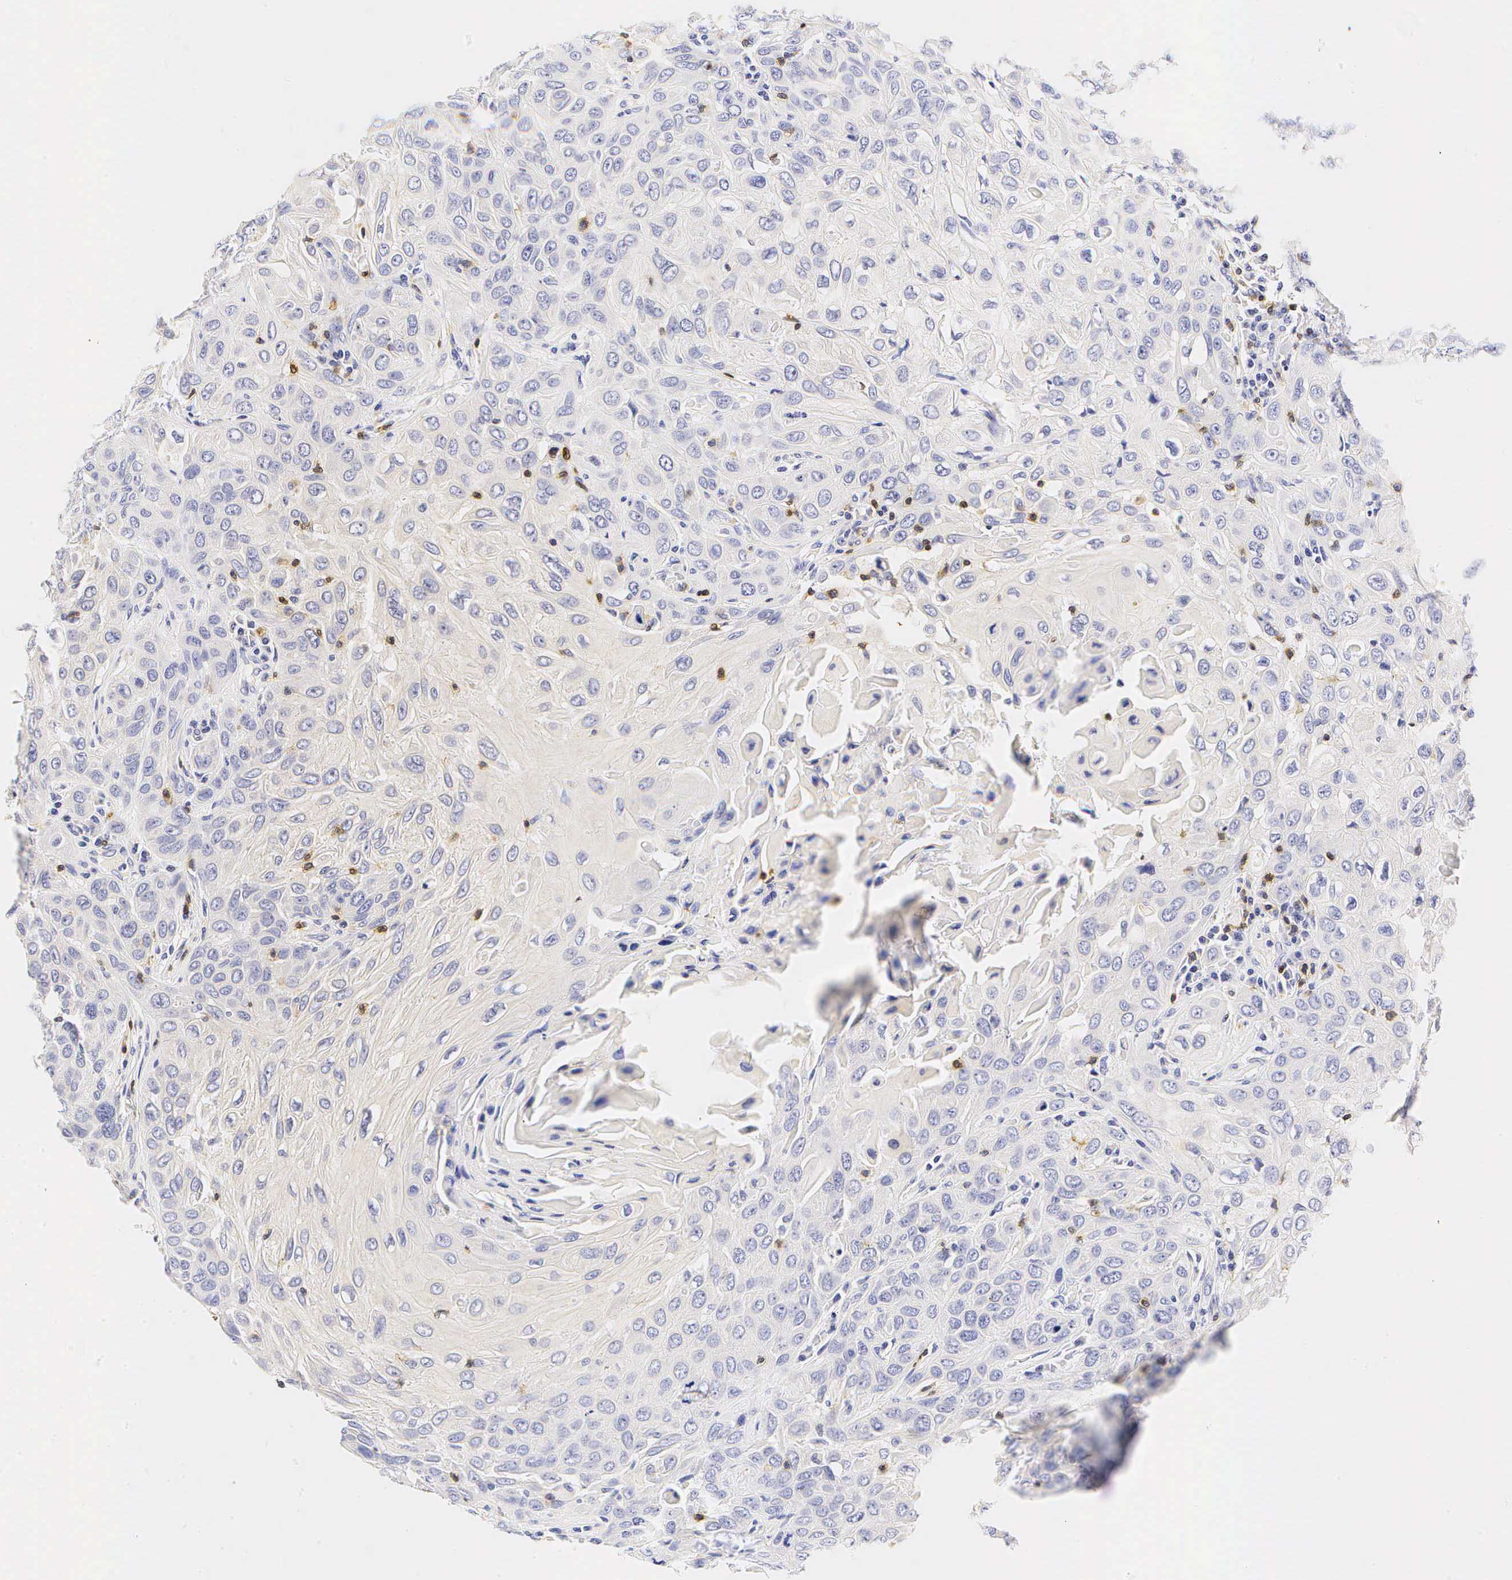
{"staining": {"intensity": "negative", "quantity": "none", "location": "none"}, "tissue": "skin cancer", "cell_type": "Tumor cells", "image_type": "cancer", "snomed": [{"axis": "morphology", "description": "Squamous cell carcinoma, NOS"}, {"axis": "topography", "description": "Skin"}], "caption": "Immunohistochemical staining of human squamous cell carcinoma (skin) reveals no significant staining in tumor cells.", "gene": "CD3E", "patient": {"sex": "male", "age": 84}}